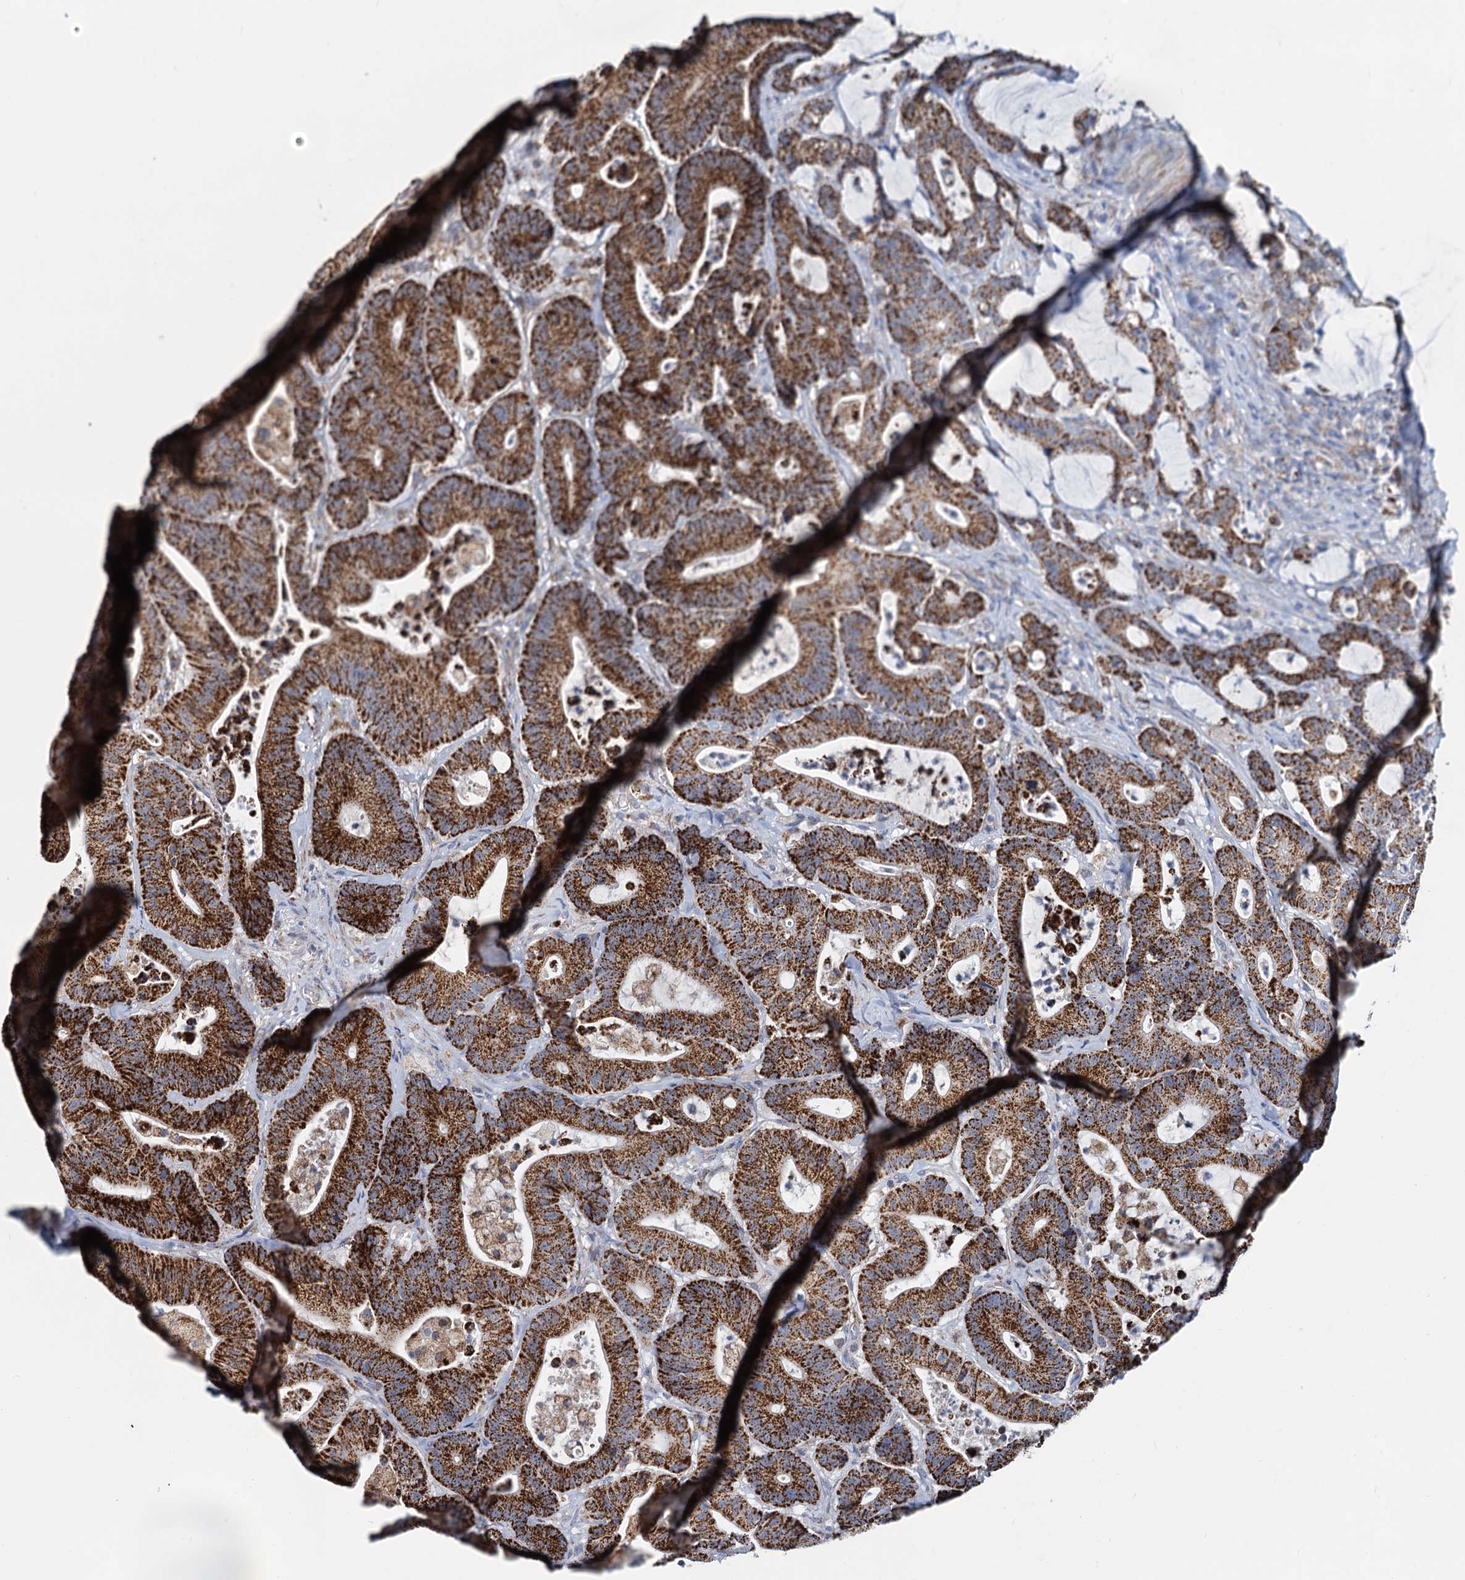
{"staining": {"intensity": "strong", "quantity": ">75%", "location": "cytoplasmic/membranous"}, "tissue": "colorectal cancer", "cell_type": "Tumor cells", "image_type": "cancer", "snomed": [{"axis": "morphology", "description": "Adenocarcinoma, NOS"}, {"axis": "topography", "description": "Colon"}], "caption": "IHC (DAB (3,3'-diaminobenzidine)) staining of human colorectal cancer (adenocarcinoma) exhibits strong cytoplasmic/membranous protein positivity in about >75% of tumor cells. The staining was performed using DAB (3,3'-diaminobenzidine), with brown indicating positive protein expression. Nuclei are stained blue with hematoxylin.", "gene": "C2CD3", "patient": {"sex": "female", "age": 84}}